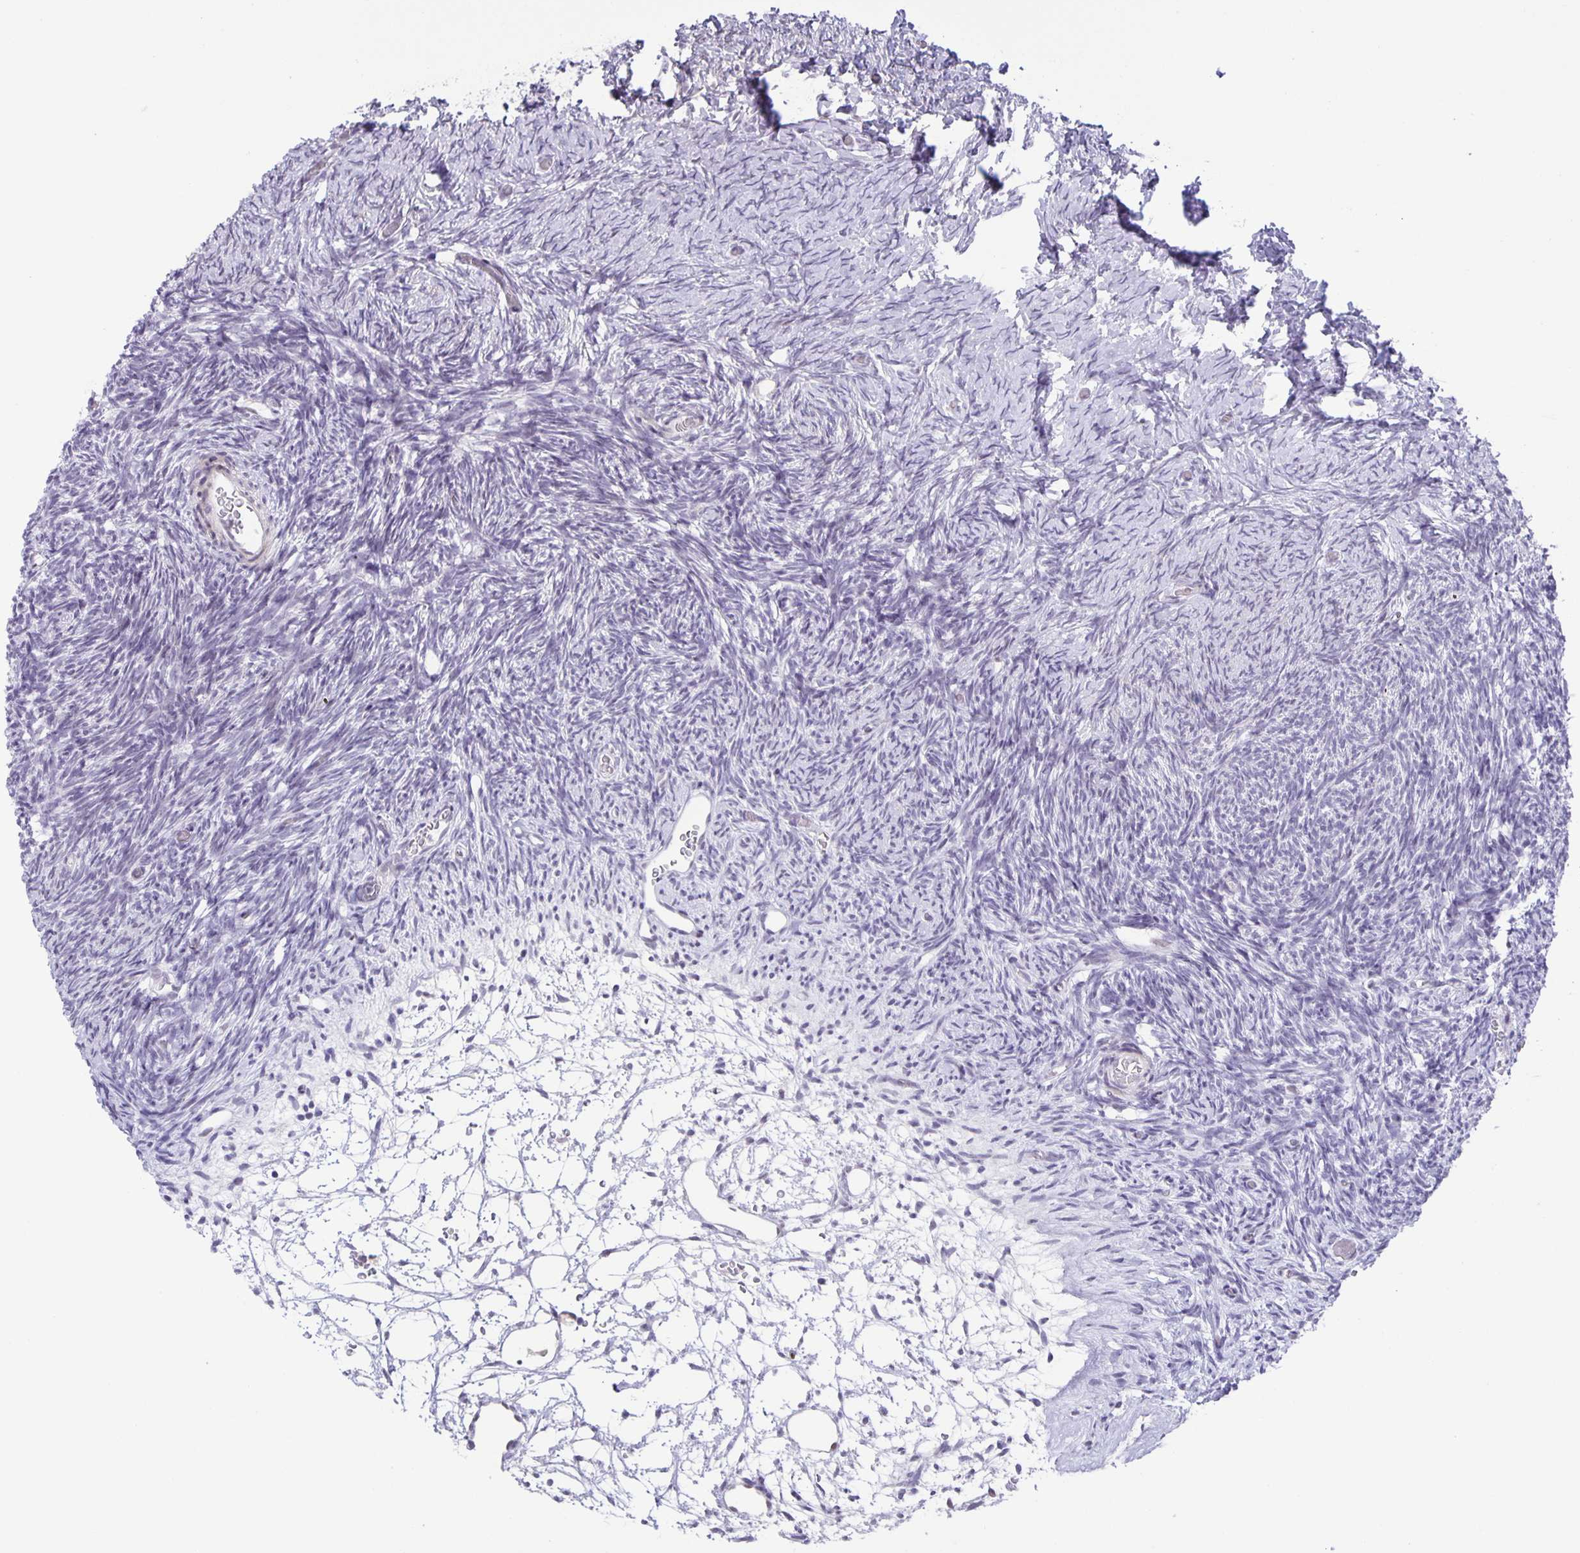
{"staining": {"intensity": "negative", "quantity": "none", "location": "none"}, "tissue": "ovary", "cell_type": "Ovarian stroma cells", "image_type": "normal", "snomed": [{"axis": "morphology", "description": "Normal tissue, NOS"}, {"axis": "topography", "description": "Ovary"}], "caption": "DAB (3,3'-diaminobenzidine) immunohistochemical staining of unremarkable ovary shows no significant expression in ovarian stroma cells.", "gene": "PHRF1", "patient": {"sex": "female", "age": 39}}